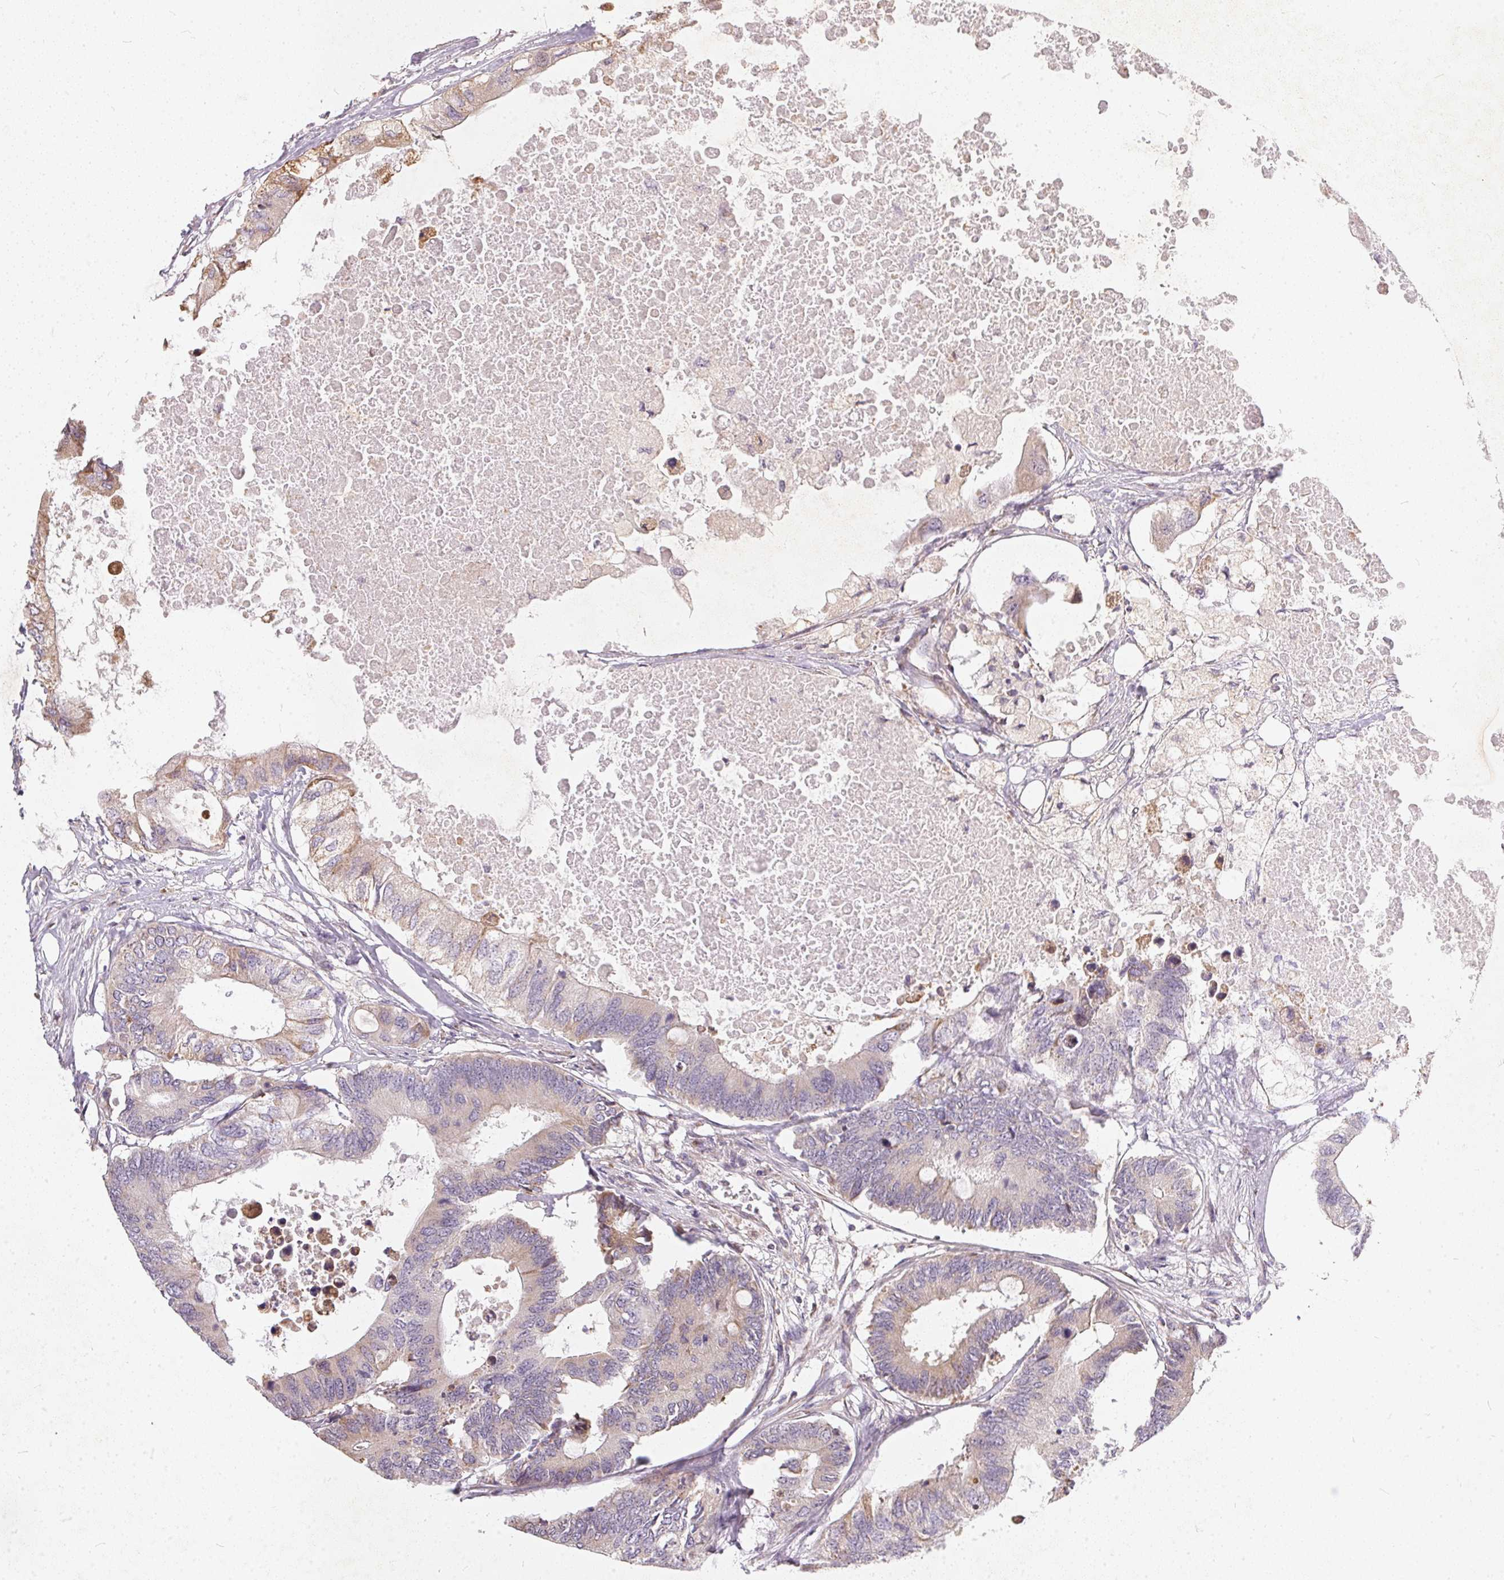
{"staining": {"intensity": "weak", "quantity": "25%-75%", "location": "cytoplasmic/membranous"}, "tissue": "colorectal cancer", "cell_type": "Tumor cells", "image_type": "cancer", "snomed": [{"axis": "morphology", "description": "Adenocarcinoma, NOS"}, {"axis": "topography", "description": "Colon"}], "caption": "Immunohistochemical staining of adenocarcinoma (colorectal) exhibits low levels of weak cytoplasmic/membranous staining in about 25%-75% of tumor cells. The staining is performed using DAB brown chromogen to label protein expression. The nuclei are counter-stained blue using hematoxylin.", "gene": "VWA5B2", "patient": {"sex": "male", "age": 71}}